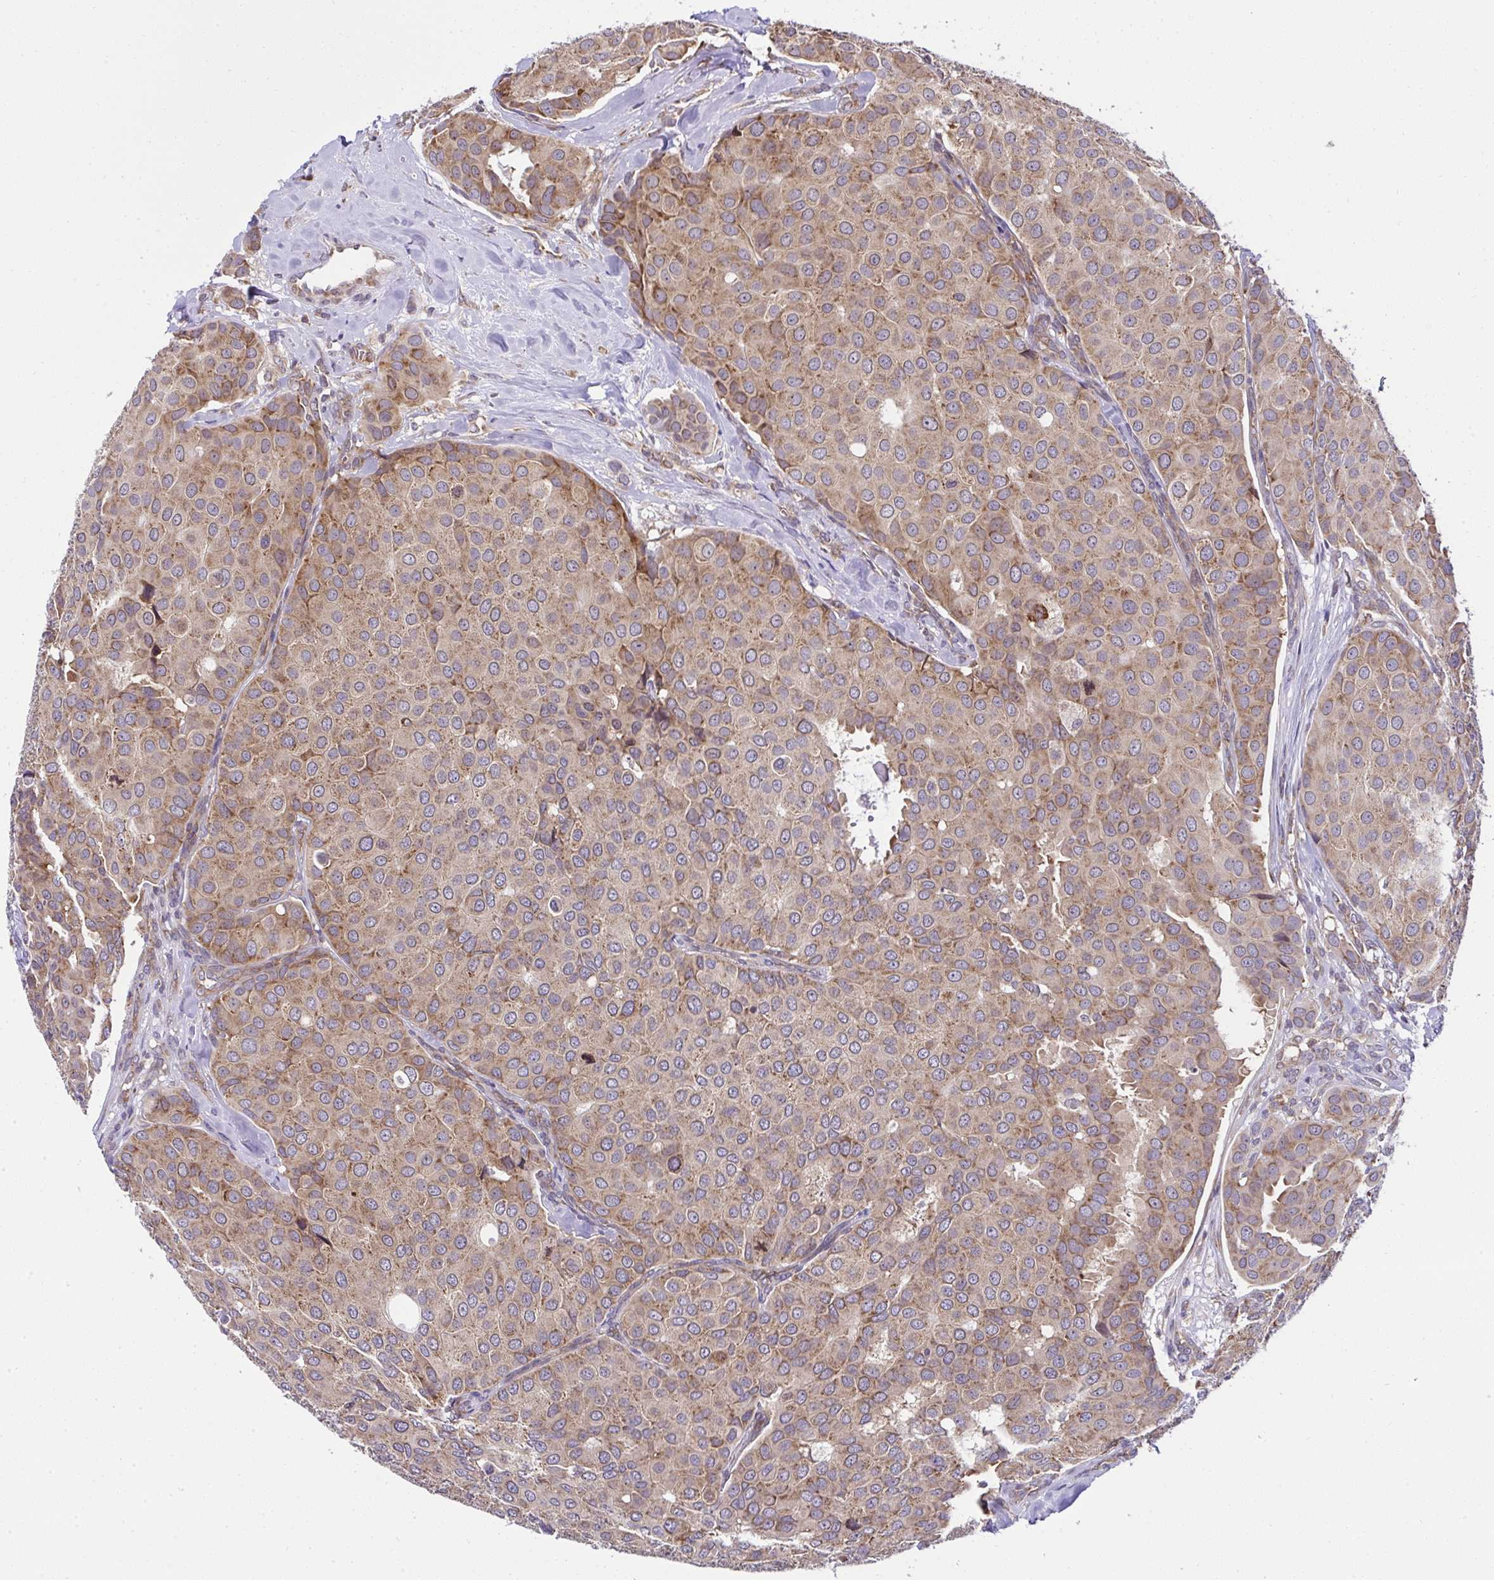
{"staining": {"intensity": "moderate", "quantity": "25%-75%", "location": "cytoplasmic/membranous"}, "tissue": "breast cancer", "cell_type": "Tumor cells", "image_type": "cancer", "snomed": [{"axis": "morphology", "description": "Duct carcinoma"}, {"axis": "topography", "description": "Breast"}], "caption": "Immunohistochemistry photomicrograph of neoplastic tissue: breast cancer (intraductal carcinoma) stained using immunohistochemistry (IHC) displays medium levels of moderate protein expression localized specifically in the cytoplasmic/membranous of tumor cells, appearing as a cytoplasmic/membranous brown color.", "gene": "RPS7", "patient": {"sex": "female", "age": 70}}